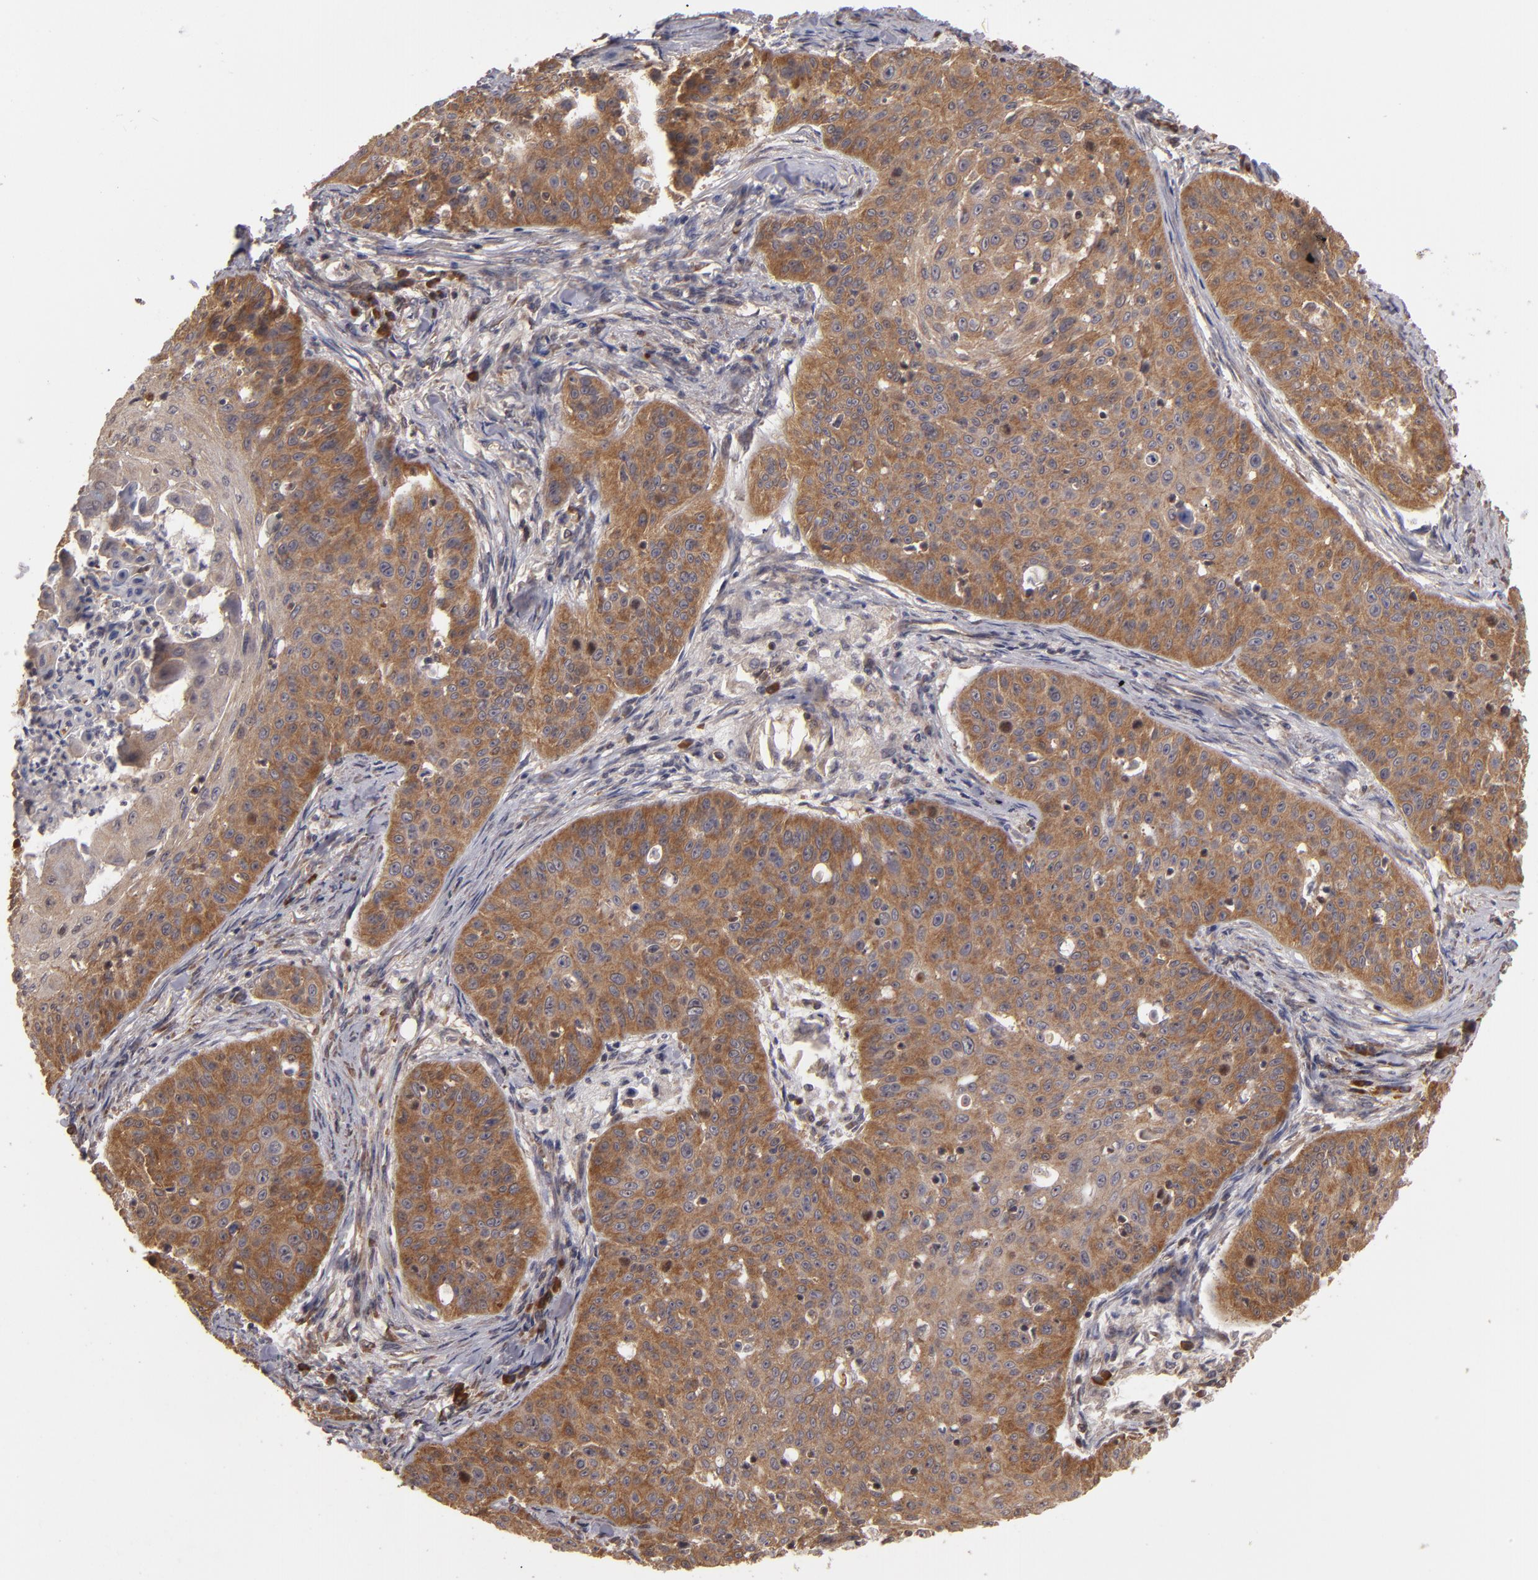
{"staining": {"intensity": "moderate", "quantity": ">75%", "location": "cytoplasmic/membranous"}, "tissue": "skin cancer", "cell_type": "Tumor cells", "image_type": "cancer", "snomed": [{"axis": "morphology", "description": "Squamous cell carcinoma, NOS"}, {"axis": "topography", "description": "Skin"}], "caption": "A photomicrograph of skin cancer stained for a protein demonstrates moderate cytoplasmic/membranous brown staining in tumor cells. (Brightfield microscopy of DAB IHC at high magnification).", "gene": "MAPK3", "patient": {"sex": "male", "age": 82}}